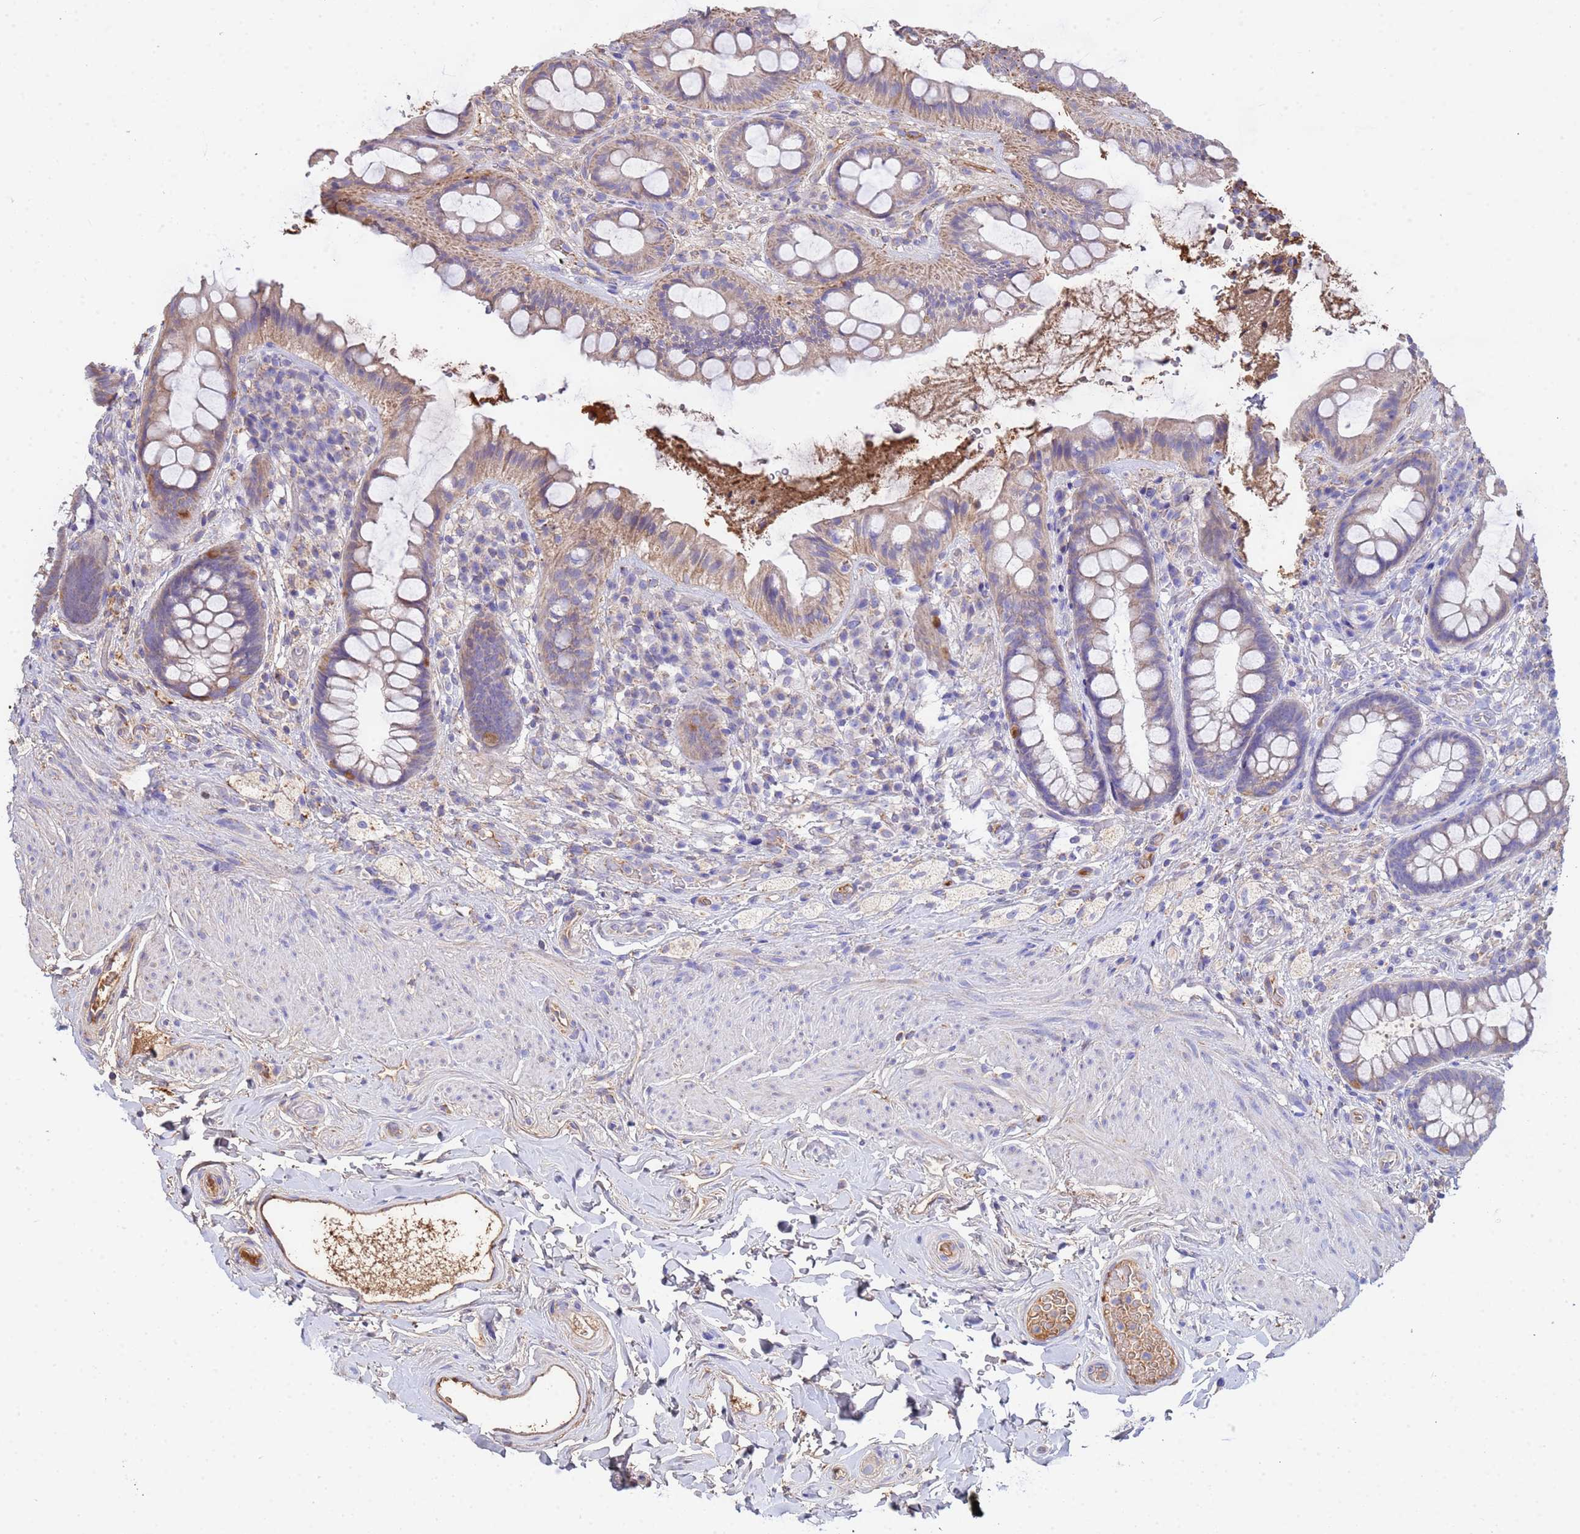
{"staining": {"intensity": "weak", "quantity": "25%-75%", "location": "cytoplasmic/membranous"}, "tissue": "rectum", "cell_type": "Glandular cells", "image_type": "normal", "snomed": [{"axis": "morphology", "description": "Normal tissue, NOS"}, {"axis": "topography", "description": "Rectum"}, {"axis": "topography", "description": "Peripheral nerve tissue"}], "caption": "Immunohistochemistry micrograph of benign human rectum stained for a protein (brown), which reveals low levels of weak cytoplasmic/membranous staining in about 25%-75% of glandular cells.", "gene": "GLUD1", "patient": {"sex": "female", "age": 69}}